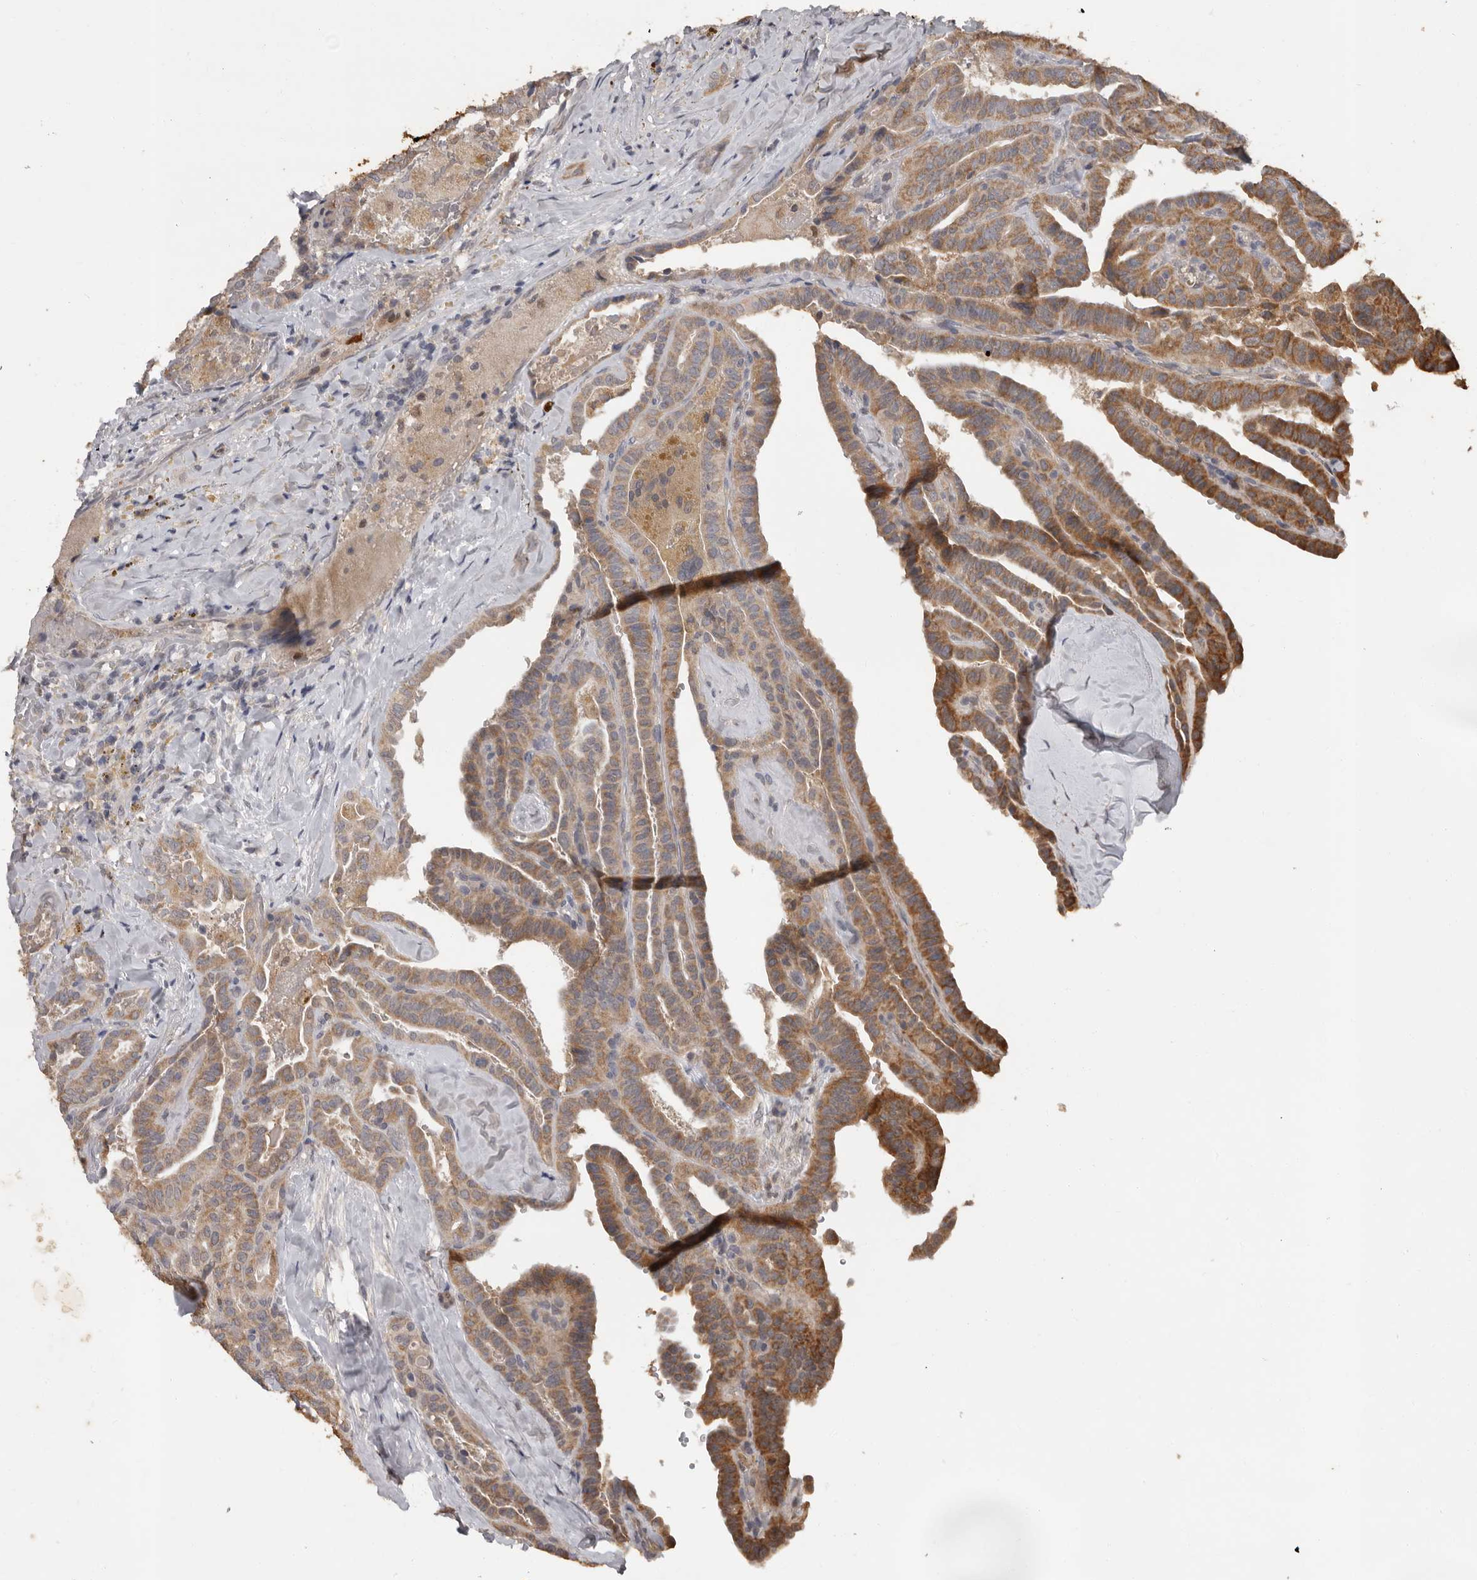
{"staining": {"intensity": "moderate", "quantity": ">75%", "location": "cytoplasmic/membranous"}, "tissue": "thyroid cancer", "cell_type": "Tumor cells", "image_type": "cancer", "snomed": [{"axis": "morphology", "description": "Papillary adenocarcinoma, NOS"}, {"axis": "topography", "description": "Thyroid gland"}], "caption": "IHC of thyroid cancer shows medium levels of moderate cytoplasmic/membranous positivity in approximately >75% of tumor cells.", "gene": "MTF1", "patient": {"sex": "male", "age": 77}}